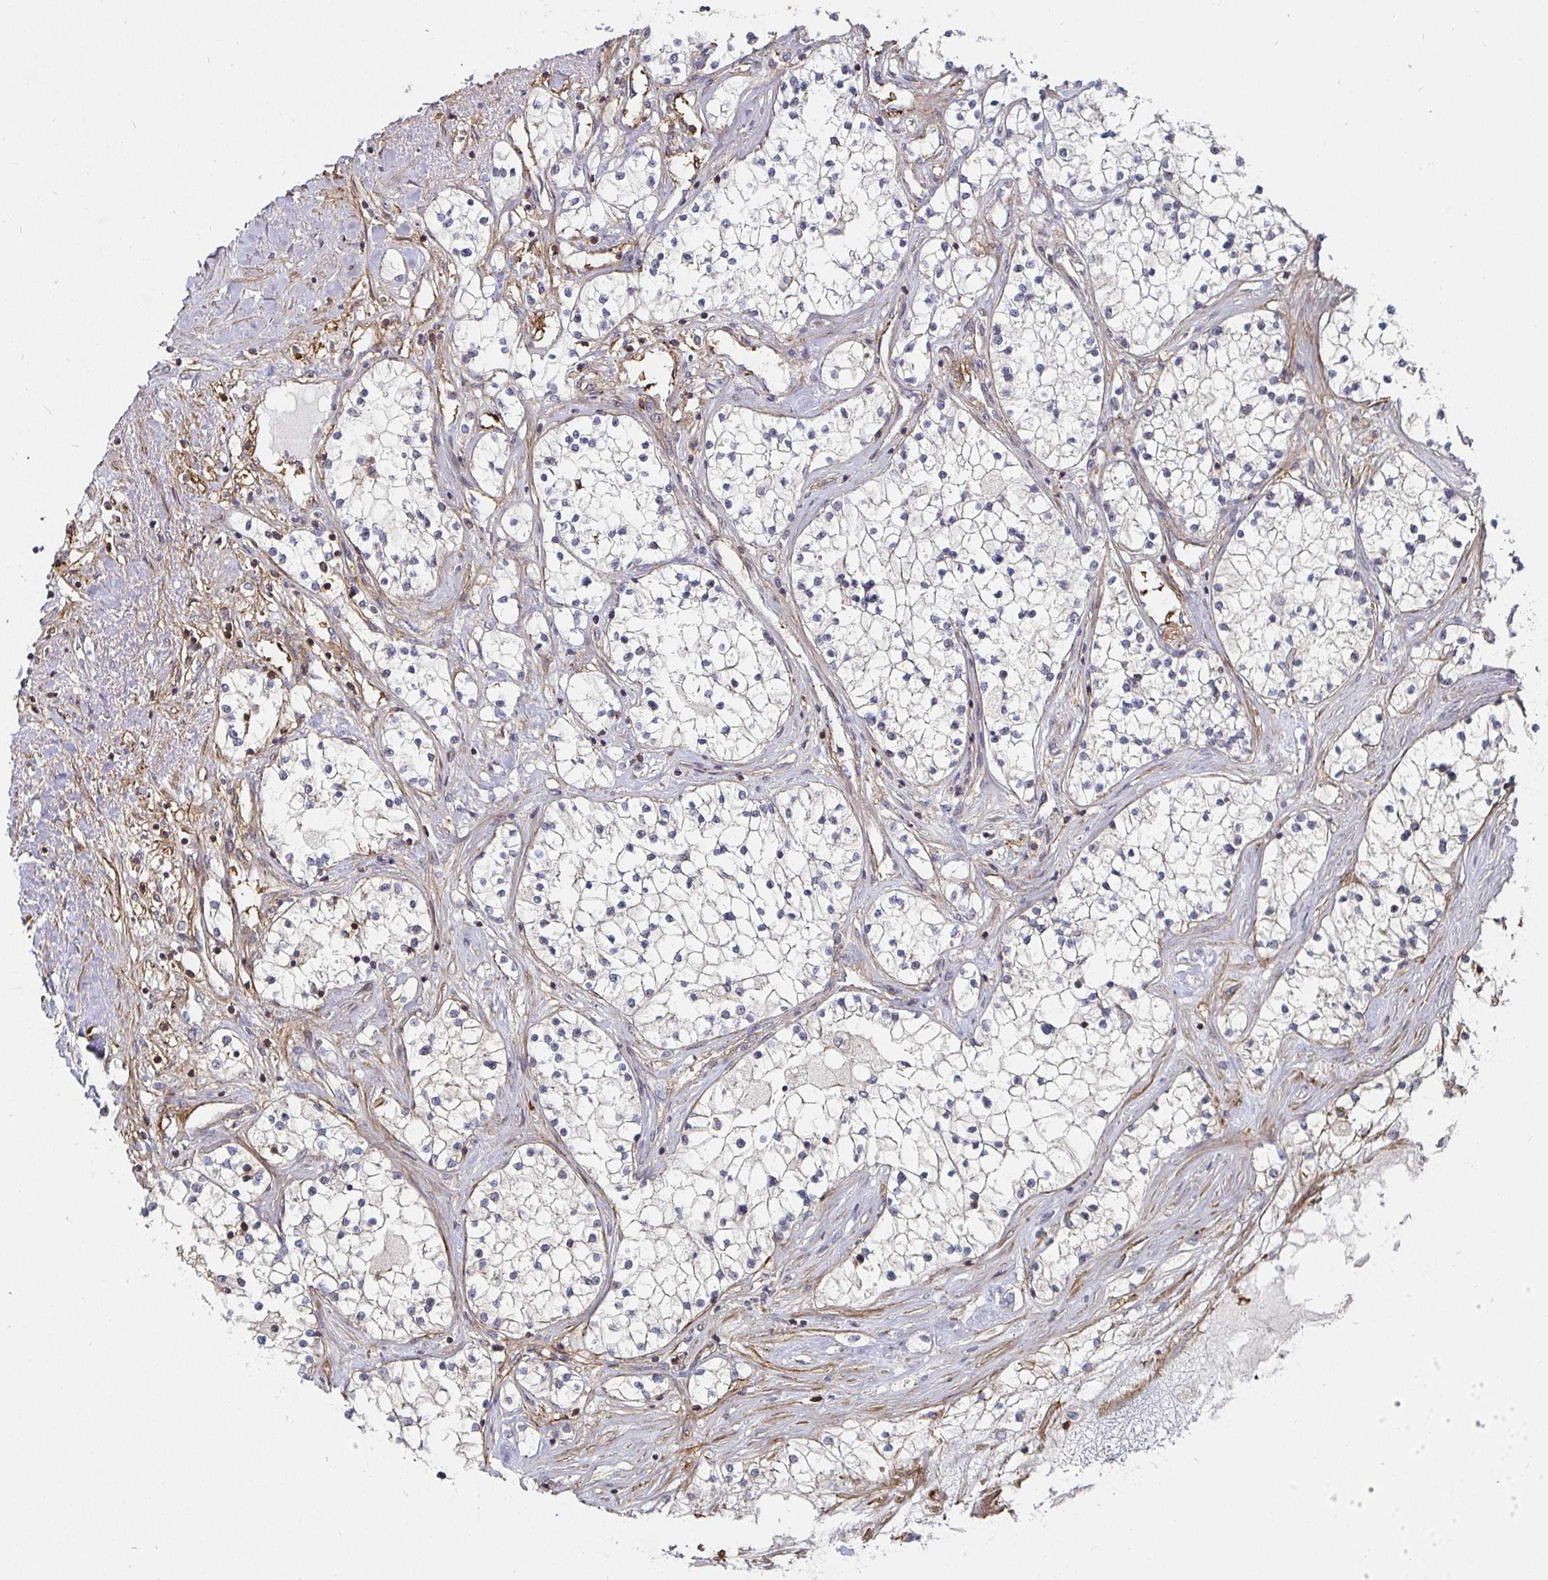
{"staining": {"intensity": "negative", "quantity": "none", "location": "none"}, "tissue": "renal cancer", "cell_type": "Tumor cells", "image_type": "cancer", "snomed": [{"axis": "morphology", "description": "Adenocarcinoma, NOS"}, {"axis": "topography", "description": "Kidney"}], "caption": "Tumor cells show no significant protein positivity in renal cancer (adenocarcinoma).", "gene": "GJA4", "patient": {"sex": "male", "age": 68}}